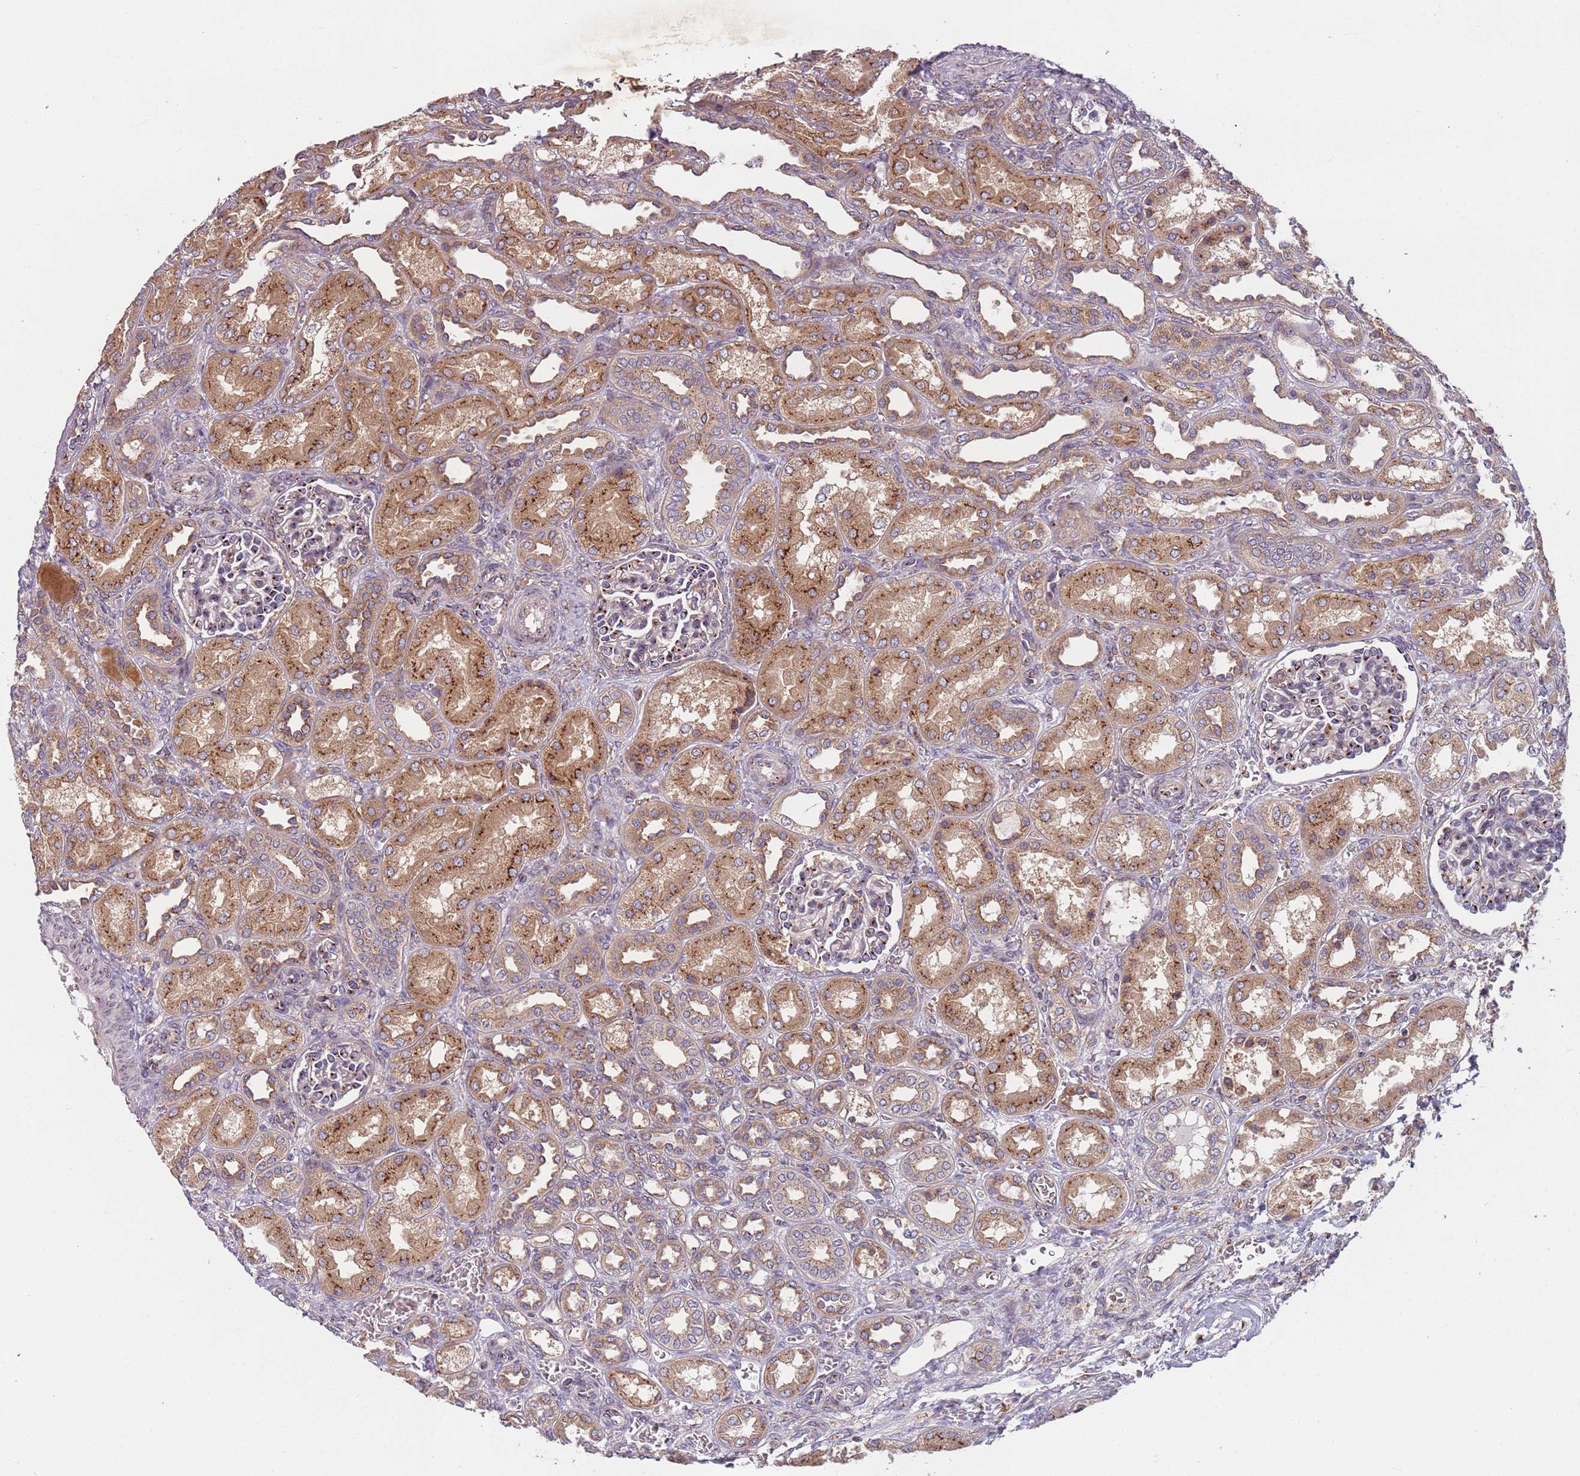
{"staining": {"intensity": "strong", "quantity": "25%-75%", "location": "cytoplasmic/membranous"}, "tissue": "kidney", "cell_type": "Cells in glomeruli", "image_type": "normal", "snomed": [{"axis": "morphology", "description": "Normal tissue, NOS"}, {"axis": "morphology", "description": "Neoplasm, malignant, NOS"}, {"axis": "topography", "description": "Kidney"}], "caption": "Kidney stained with IHC exhibits strong cytoplasmic/membranous positivity in about 25%-75% of cells in glomeruli.", "gene": "AKTIP", "patient": {"sex": "female", "age": 1}}